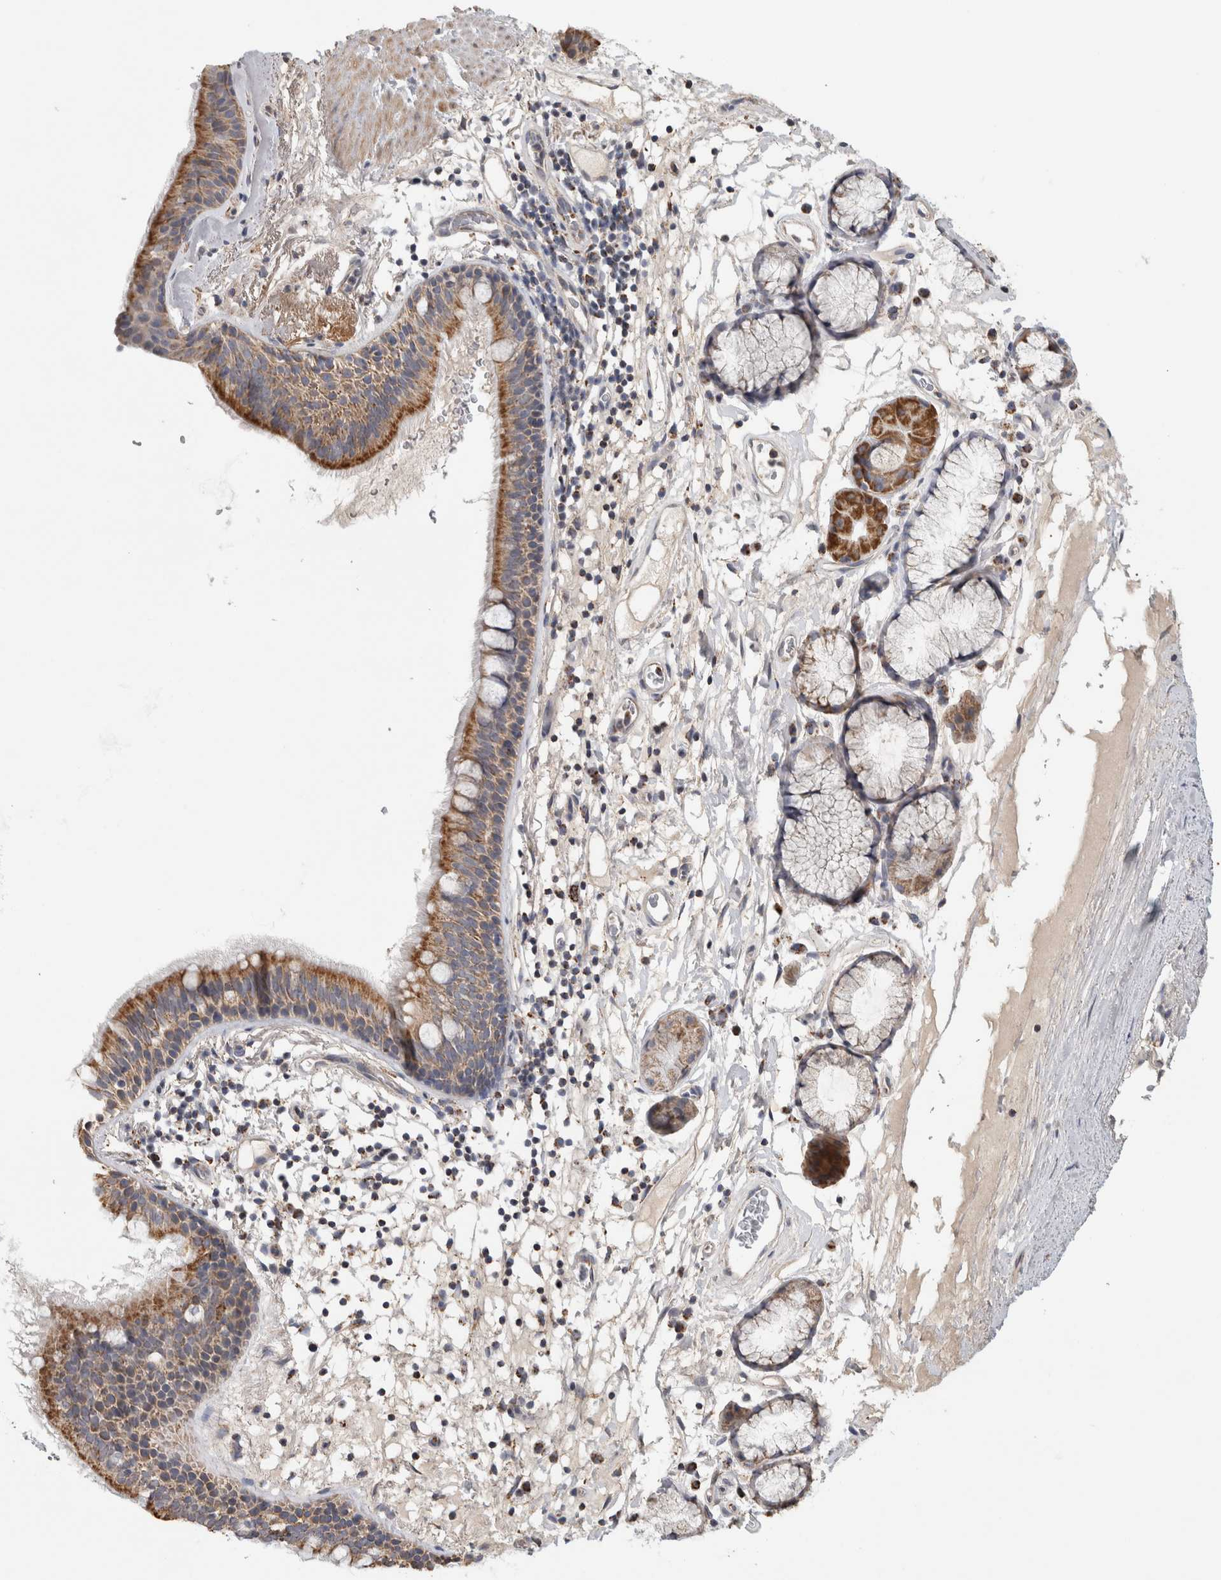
{"staining": {"intensity": "moderate", "quantity": ">75%", "location": "cytoplasmic/membranous"}, "tissue": "bronchus", "cell_type": "Respiratory epithelial cells", "image_type": "normal", "snomed": [{"axis": "morphology", "description": "Normal tissue, NOS"}, {"axis": "topography", "description": "Cartilage tissue"}], "caption": "A medium amount of moderate cytoplasmic/membranous positivity is identified in approximately >75% of respiratory epithelial cells in normal bronchus.", "gene": "ST8SIA1", "patient": {"sex": "female", "age": 63}}